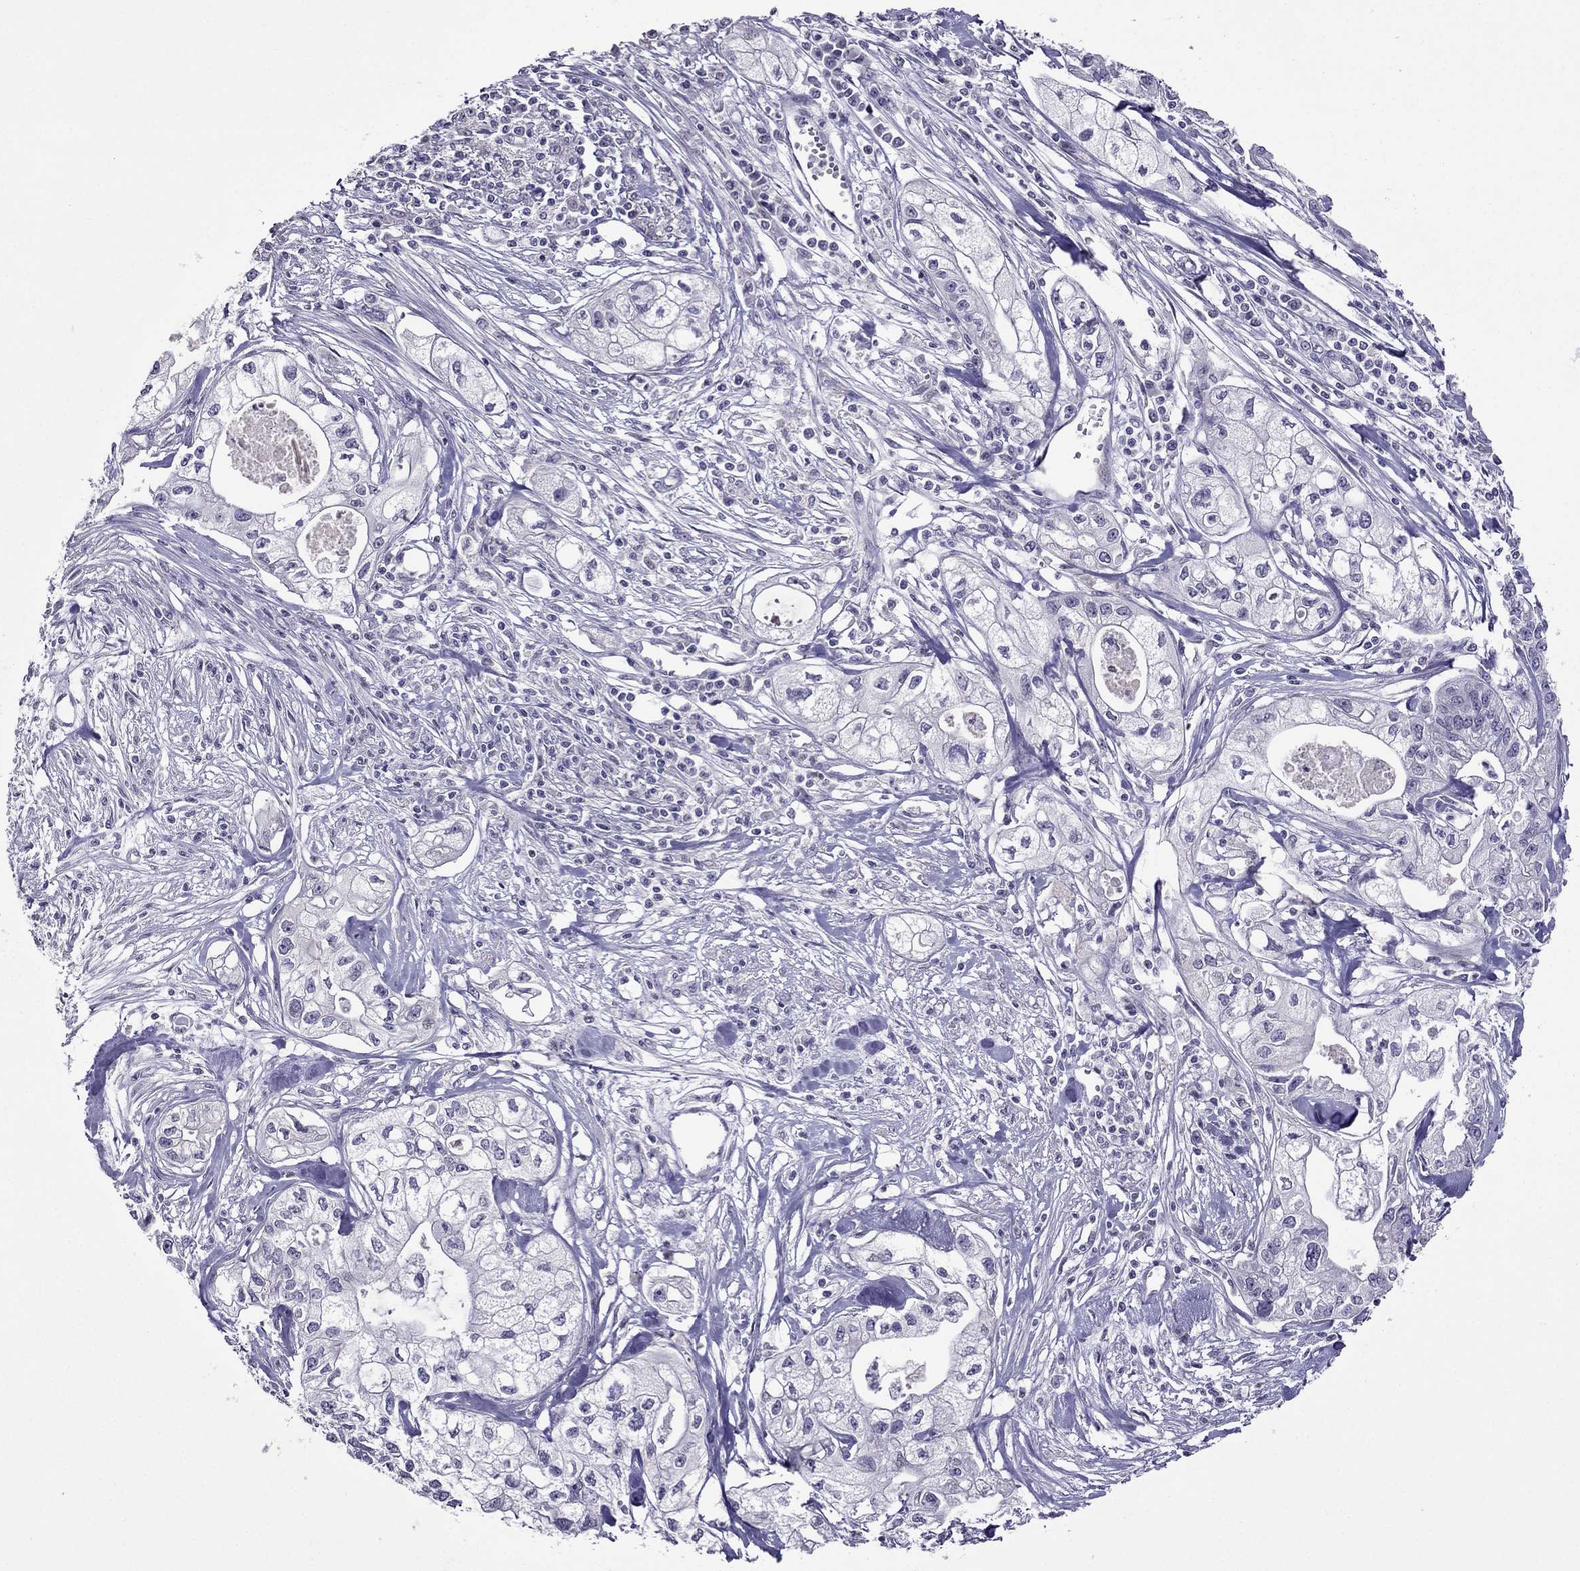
{"staining": {"intensity": "negative", "quantity": "none", "location": "none"}, "tissue": "pancreatic cancer", "cell_type": "Tumor cells", "image_type": "cancer", "snomed": [{"axis": "morphology", "description": "Adenocarcinoma, NOS"}, {"axis": "topography", "description": "Pancreas"}], "caption": "There is no significant staining in tumor cells of adenocarcinoma (pancreatic).", "gene": "SPTBN4", "patient": {"sex": "male", "age": 70}}